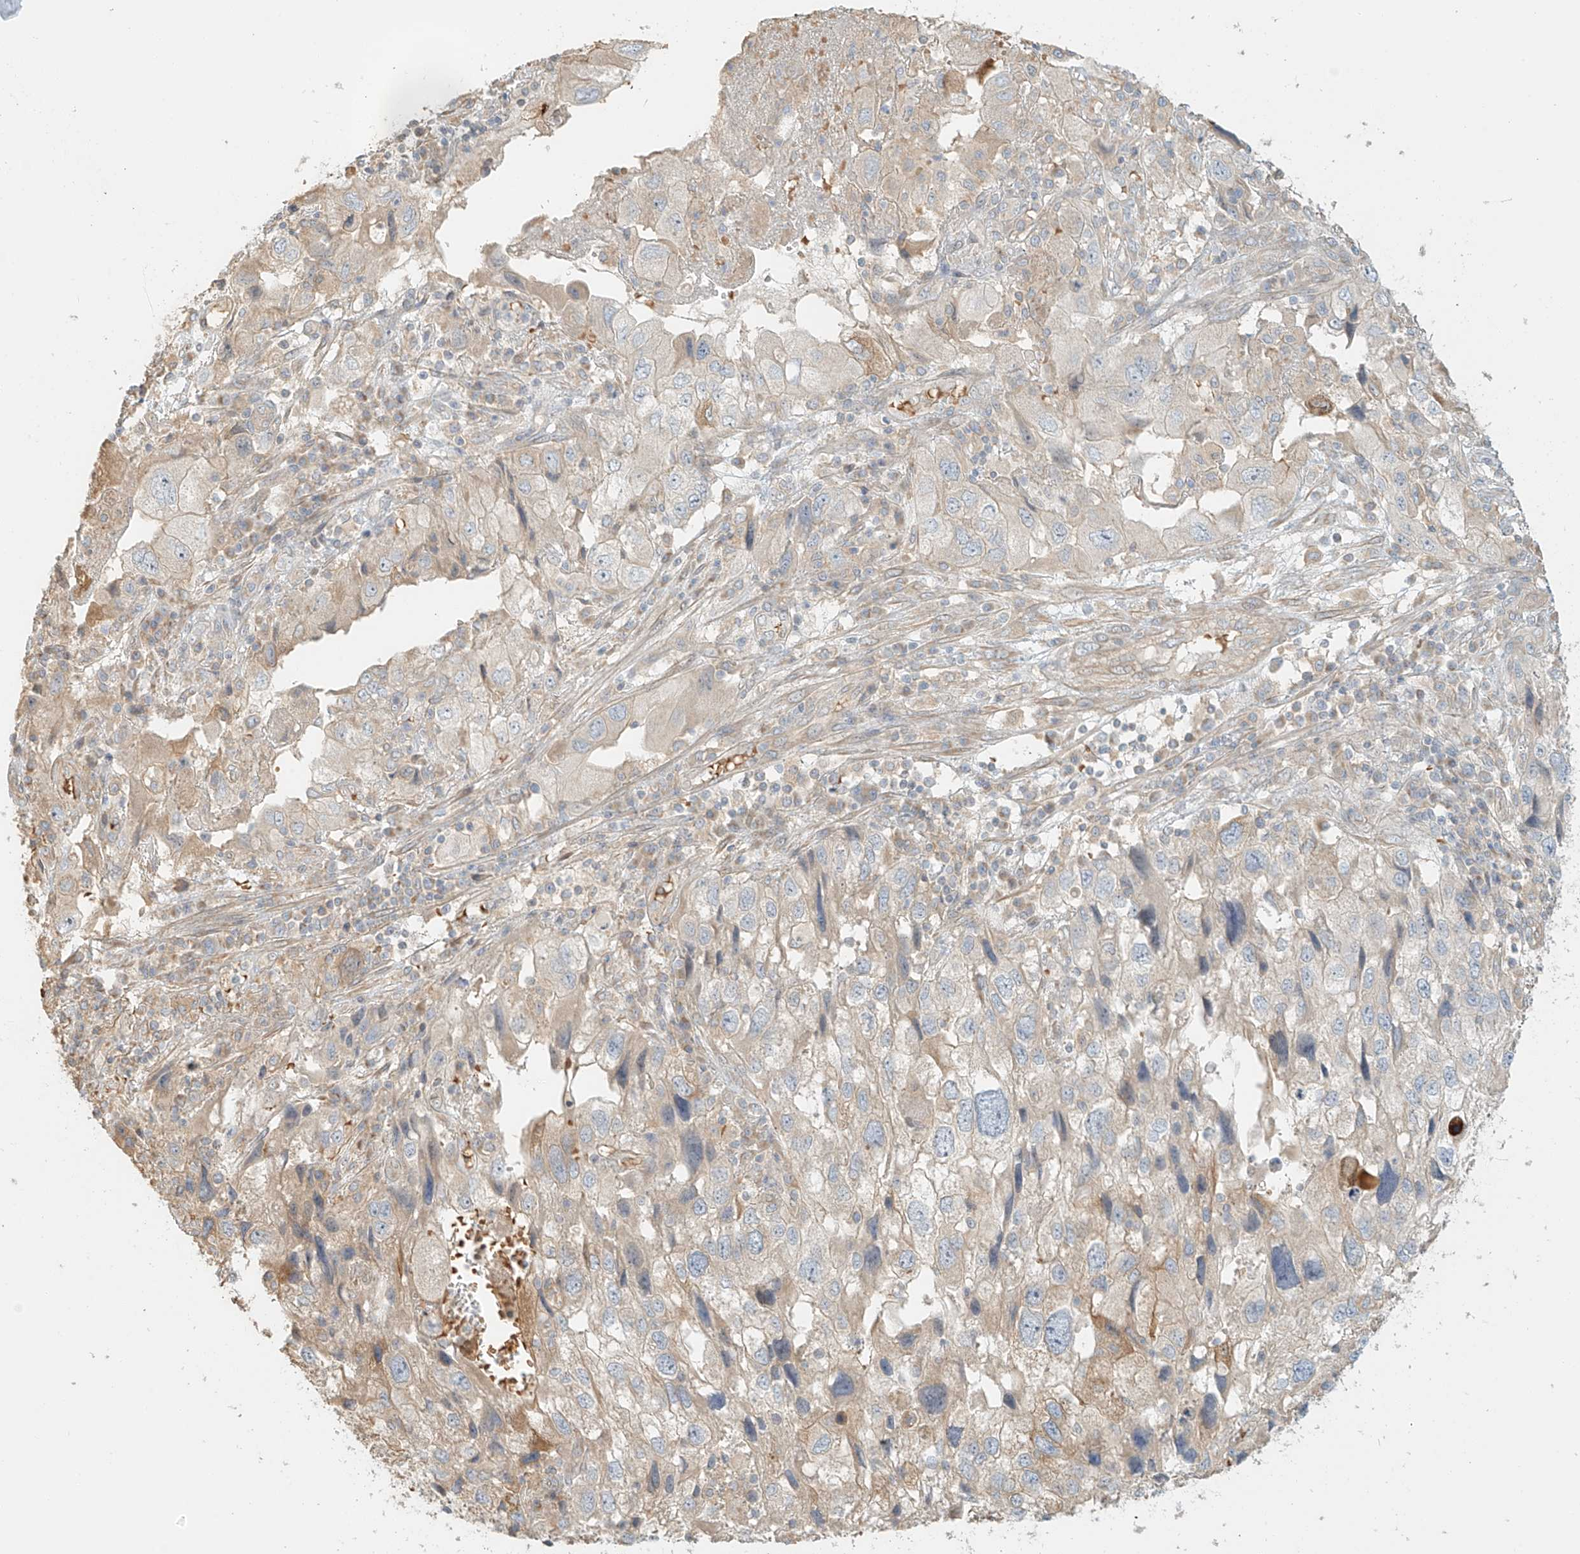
{"staining": {"intensity": "weak", "quantity": "<25%", "location": "cytoplasmic/membranous"}, "tissue": "endometrial cancer", "cell_type": "Tumor cells", "image_type": "cancer", "snomed": [{"axis": "morphology", "description": "Adenocarcinoma, NOS"}, {"axis": "topography", "description": "Endometrium"}], "caption": "The photomicrograph demonstrates no significant positivity in tumor cells of endometrial adenocarcinoma.", "gene": "UPK1B", "patient": {"sex": "female", "age": 49}}